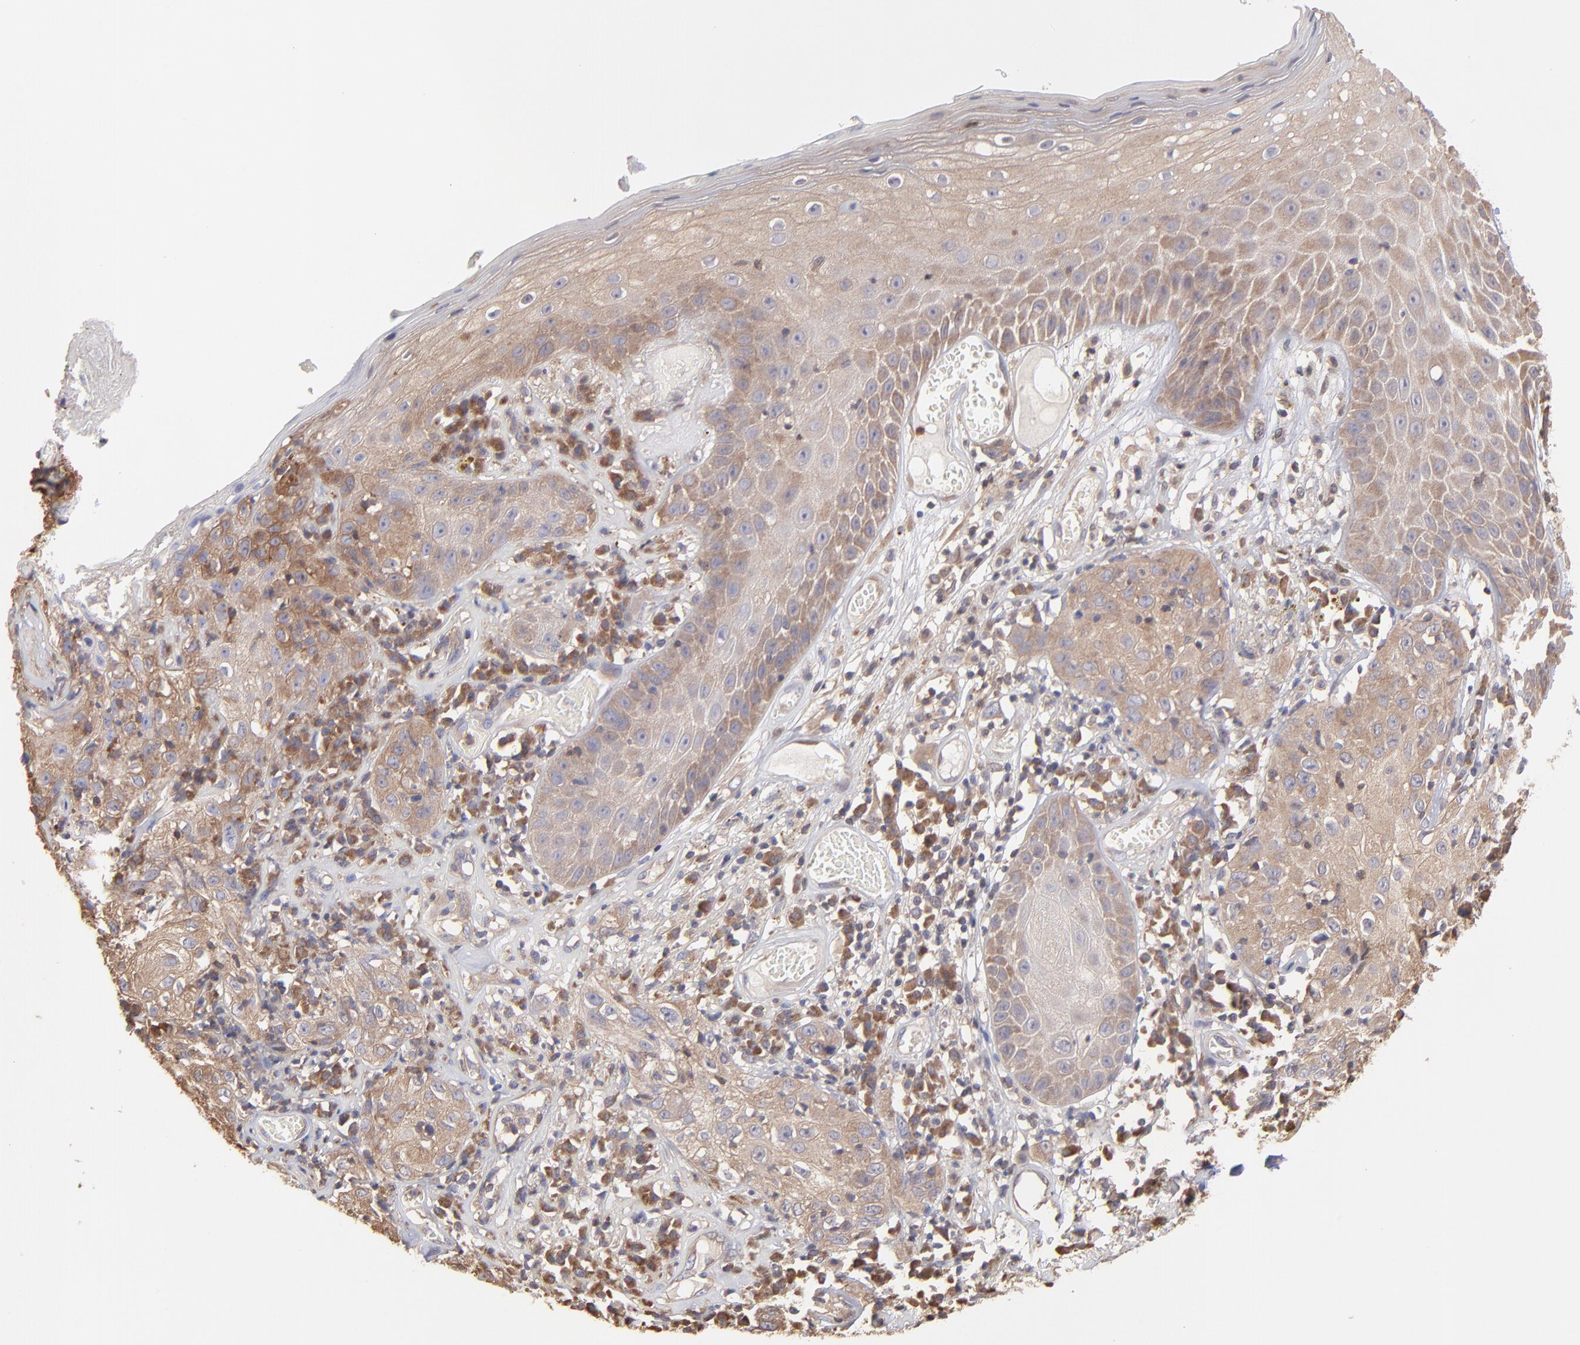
{"staining": {"intensity": "moderate", "quantity": ">75%", "location": "cytoplasmic/membranous"}, "tissue": "skin cancer", "cell_type": "Tumor cells", "image_type": "cancer", "snomed": [{"axis": "morphology", "description": "Squamous cell carcinoma, NOS"}, {"axis": "topography", "description": "Skin"}], "caption": "Human squamous cell carcinoma (skin) stained for a protein (brown) displays moderate cytoplasmic/membranous positive staining in approximately >75% of tumor cells.", "gene": "MAP2K2", "patient": {"sex": "male", "age": 65}}